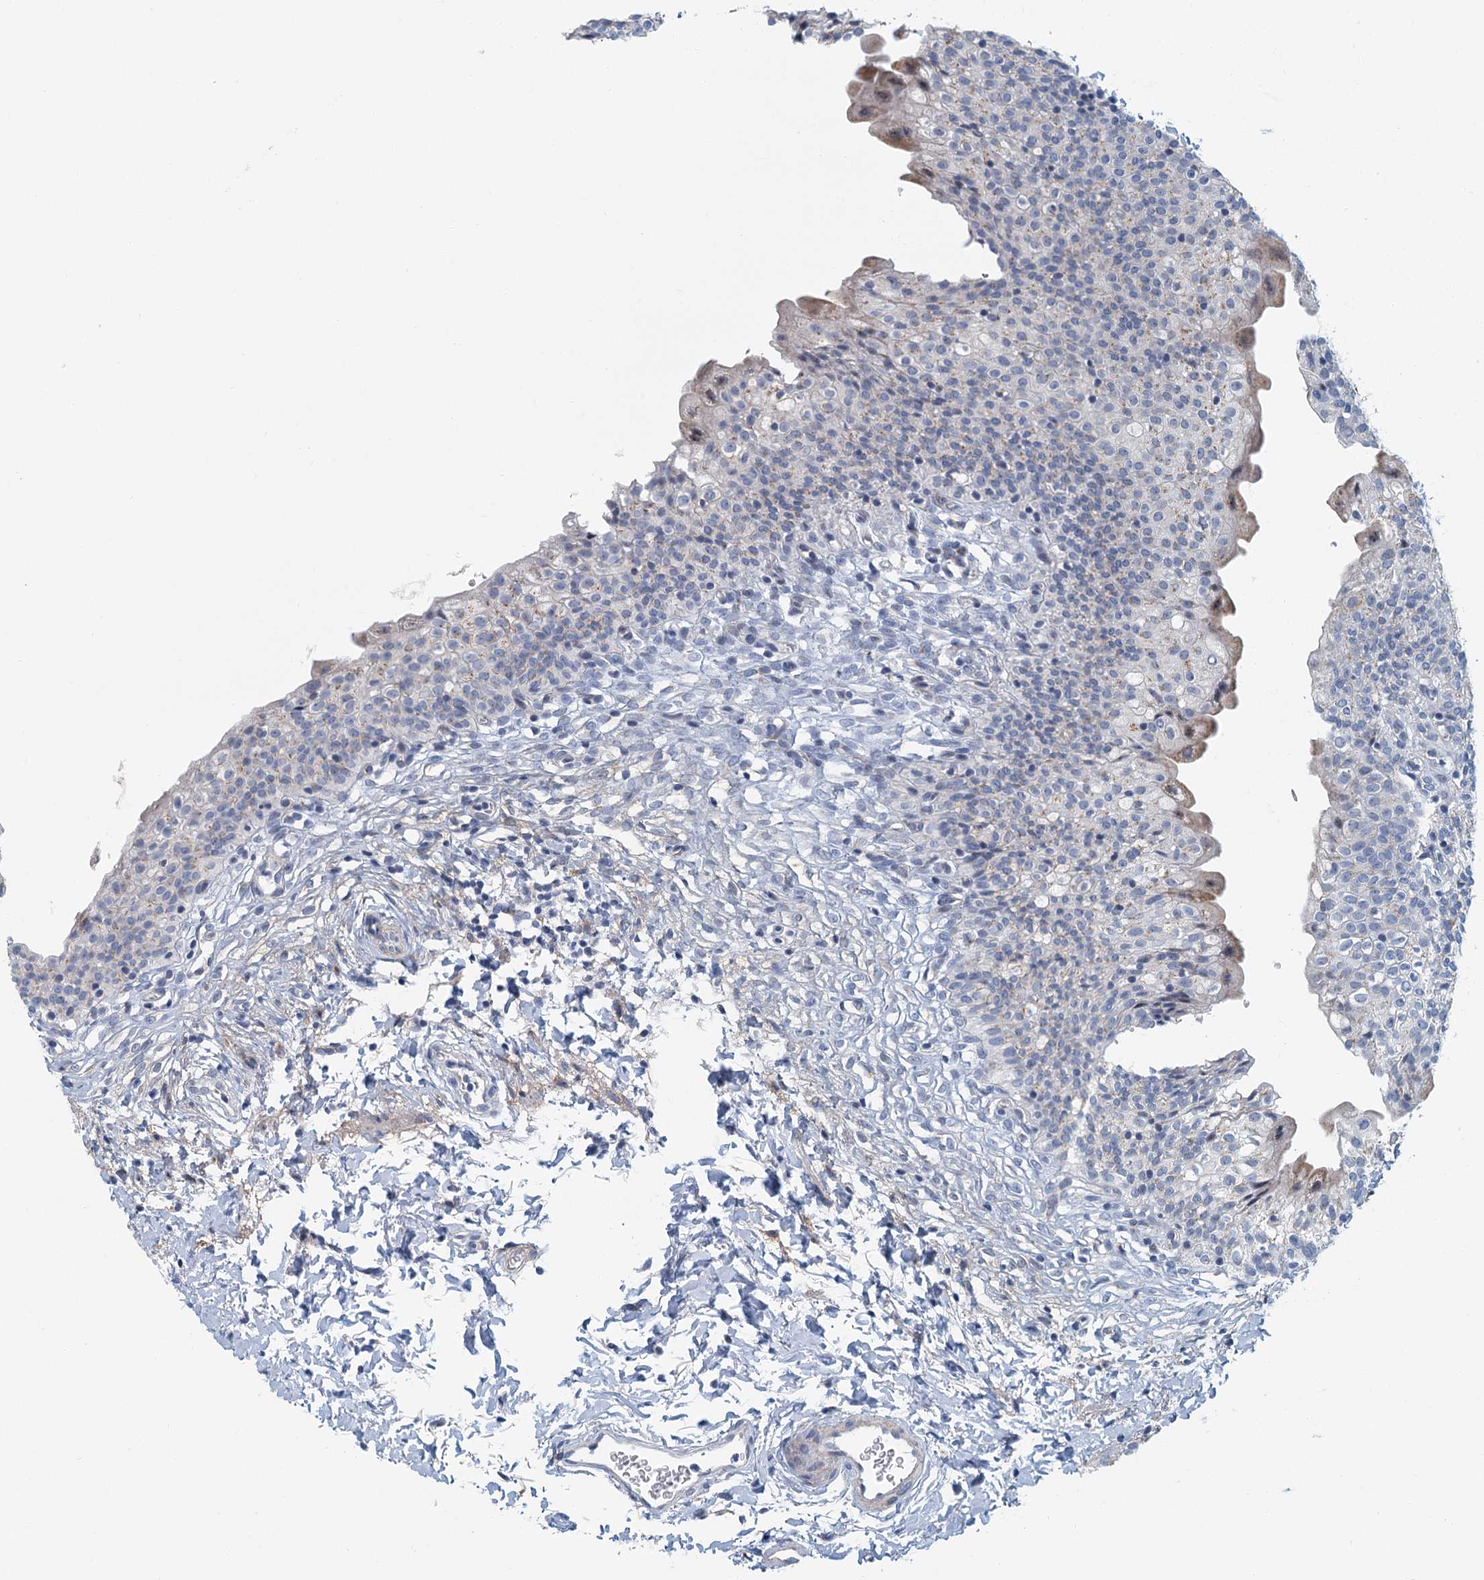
{"staining": {"intensity": "weak", "quantity": "25%-75%", "location": "cytoplasmic/membranous"}, "tissue": "urinary bladder", "cell_type": "Urothelial cells", "image_type": "normal", "snomed": [{"axis": "morphology", "description": "Normal tissue, NOS"}, {"axis": "topography", "description": "Urinary bladder"}], "caption": "Immunohistochemistry of benign human urinary bladder displays low levels of weak cytoplasmic/membranous positivity in approximately 25%-75% of urothelial cells.", "gene": "ZNF527", "patient": {"sex": "male", "age": 55}}